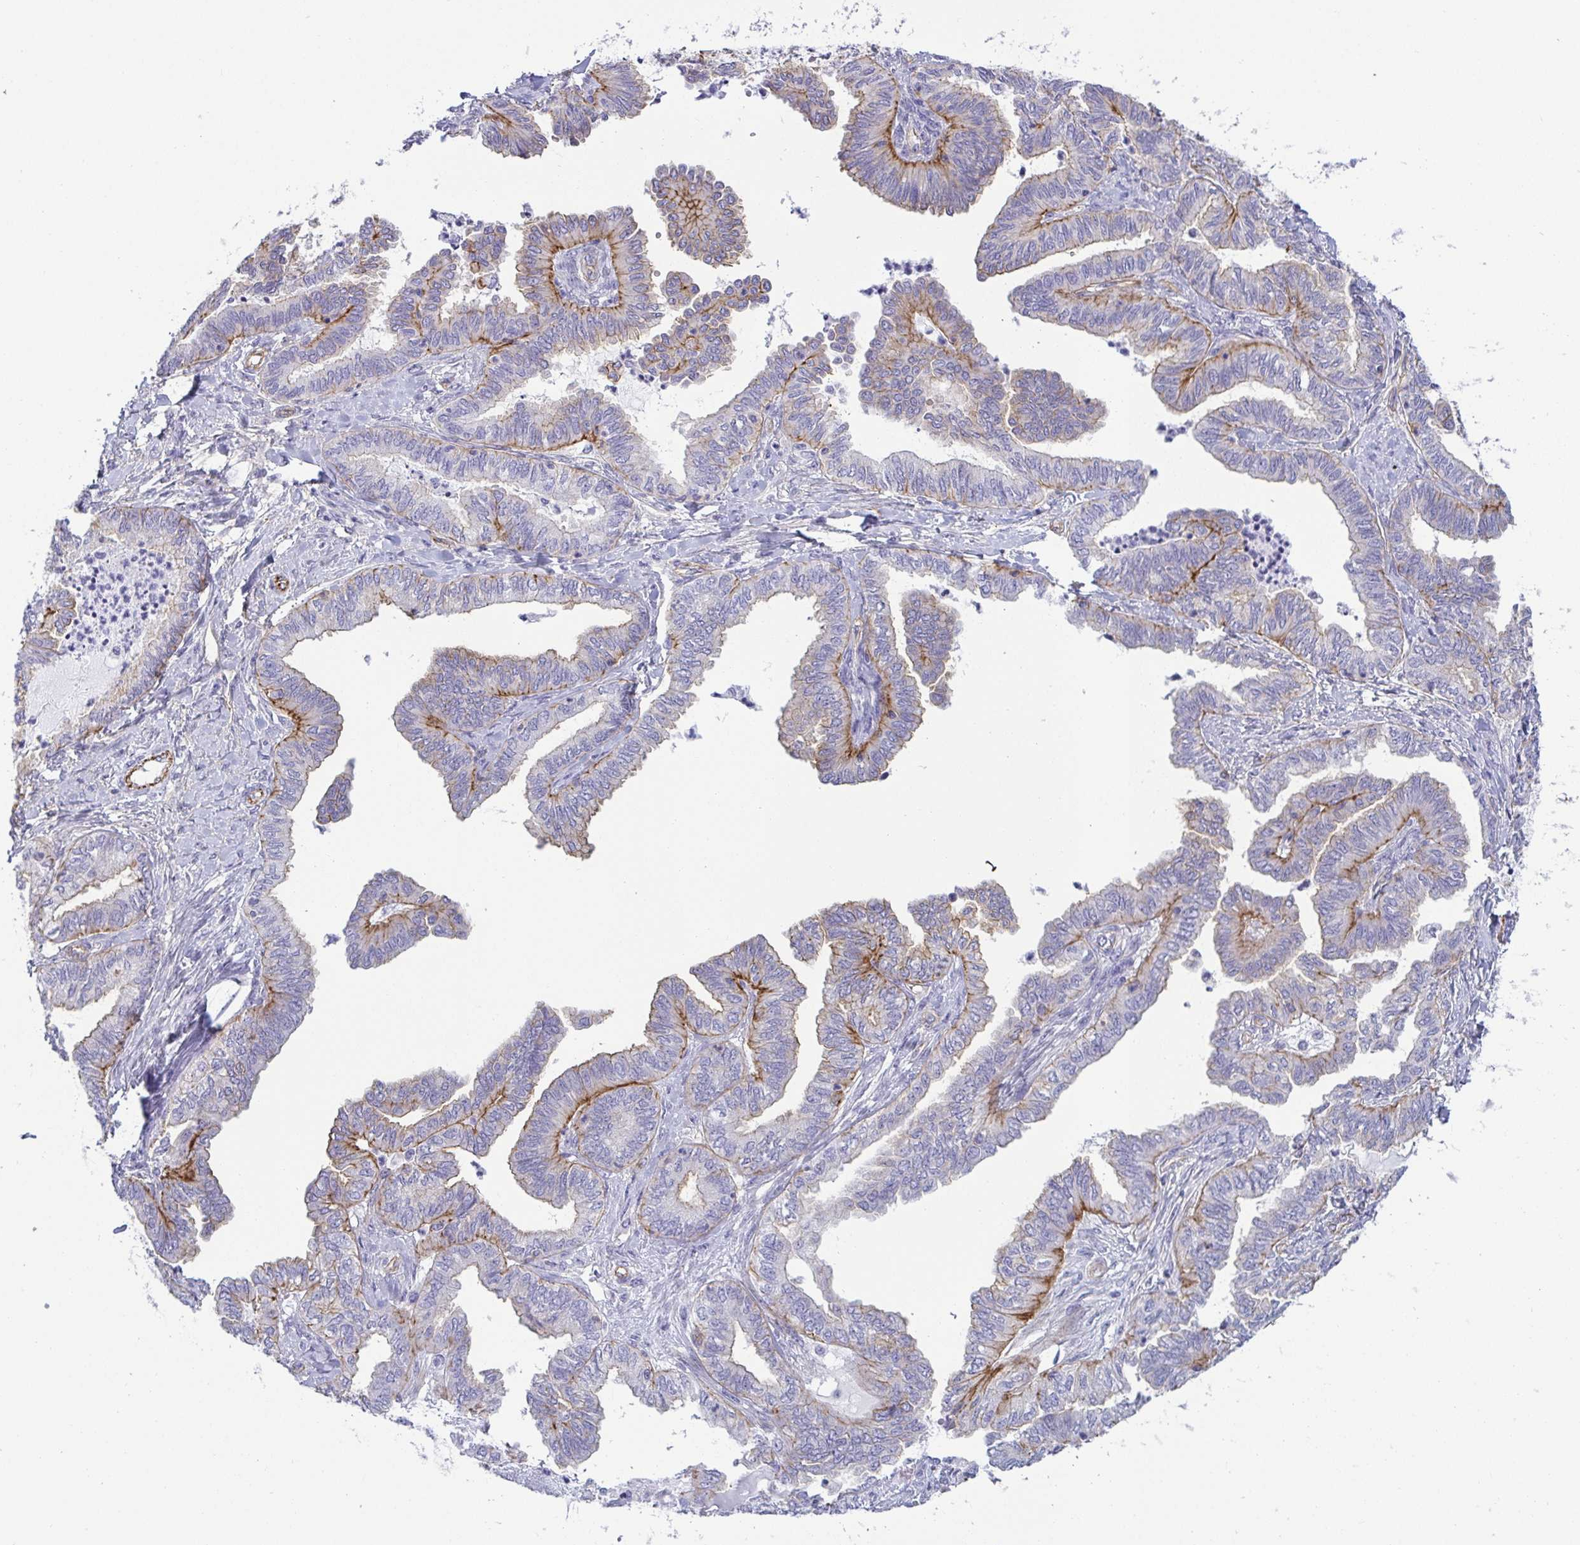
{"staining": {"intensity": "moderate", "quantity": "<25%", "location": "cytoplasmic/membranous"}, "tissue": "ovarian cancer", "cell_type": "Tumor cells", "image_type": "cancer", "snomed": [{"axis": "morphology", "description": "Carcinoma, endometroid"}, {"axis": "topography", "description": "Ovary"}], "caption": "Protein expression by immunohistochemistry (IHC) demonstrates moderate cytoplasmic/membranous expression in about <25% of tumor cells in endometroid carcinoma (ovarian).", "gene": "LIMA1", "patient": {"sex": "female", "age": 70}}